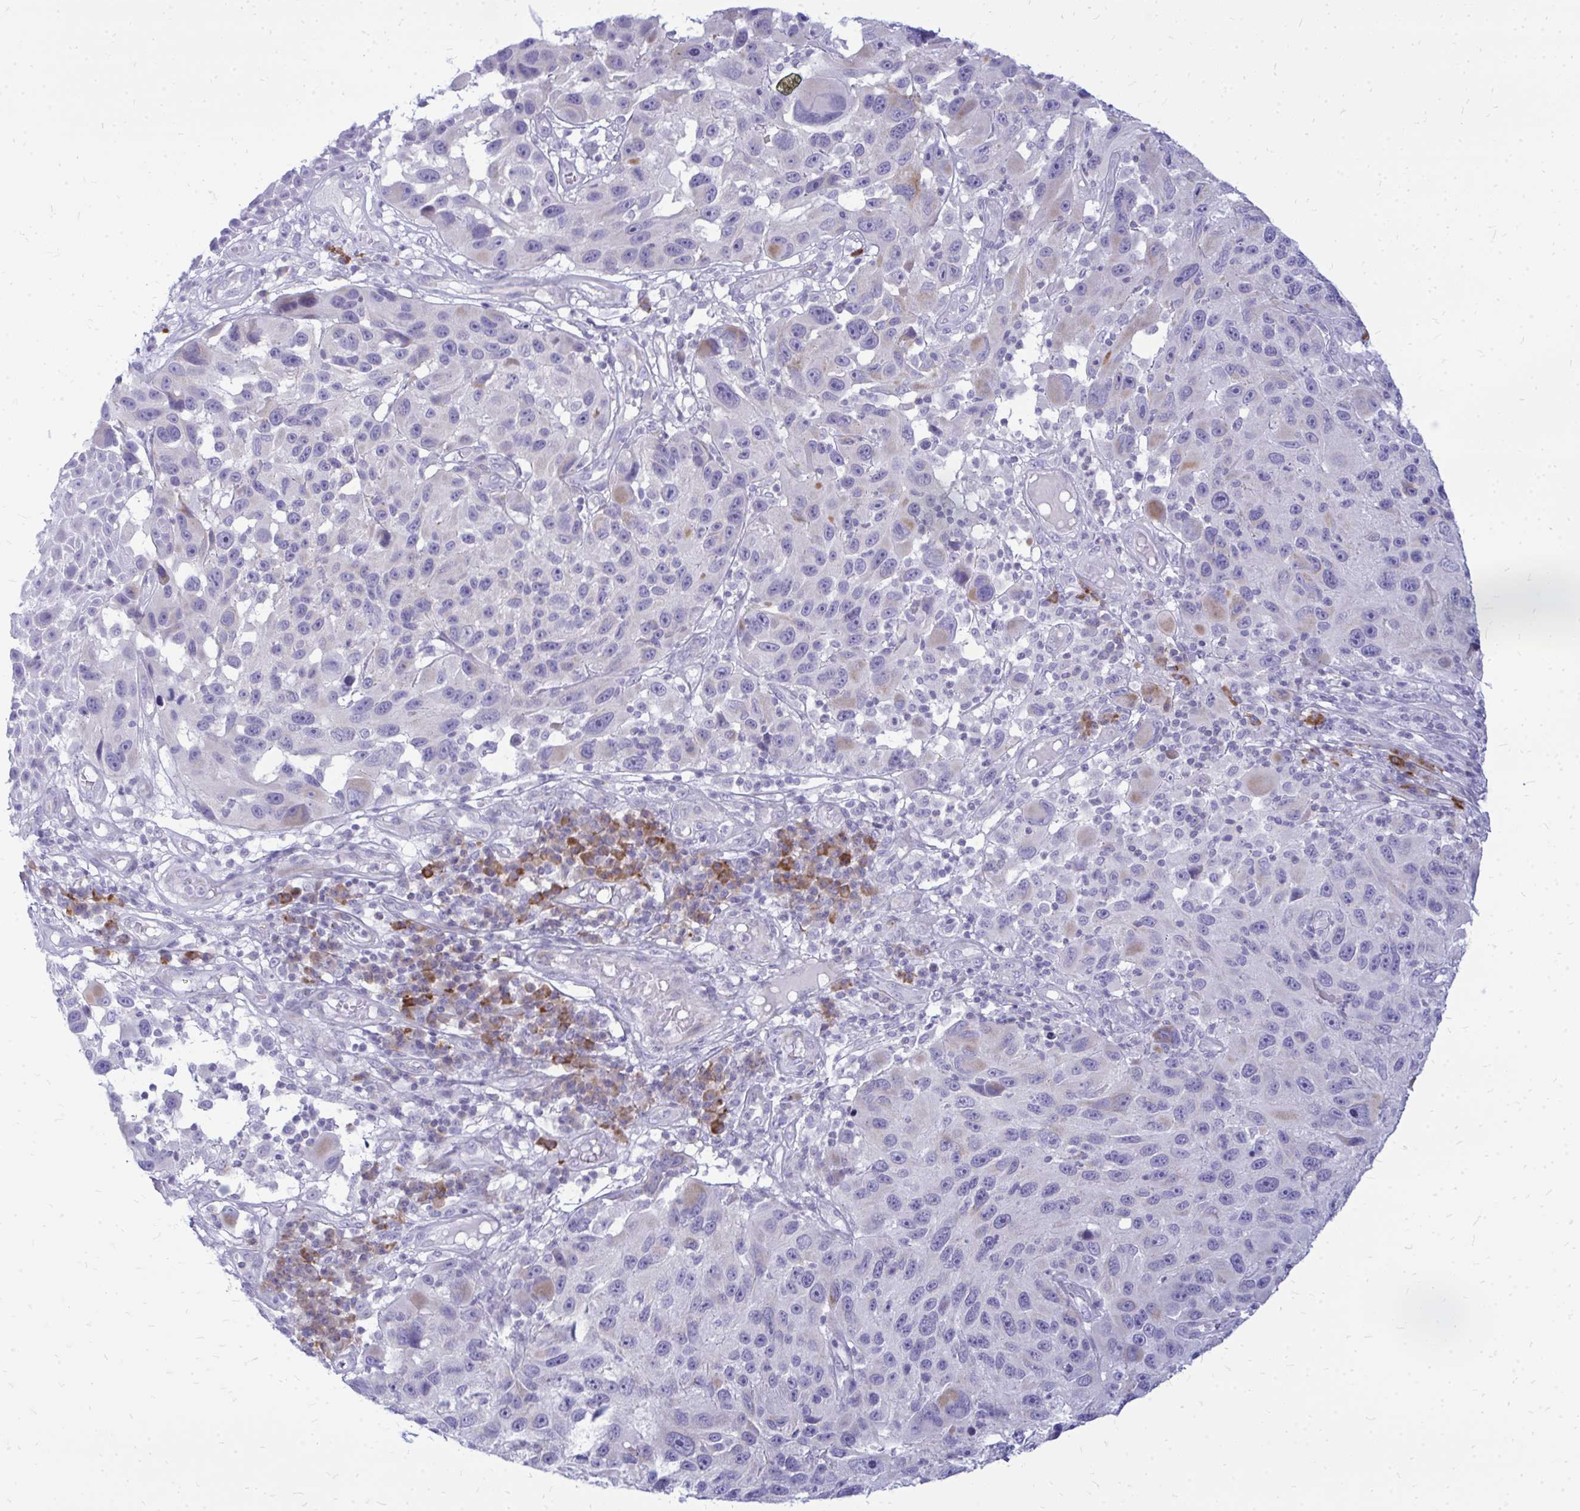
{"staining": {"intensity": "negative", "quantity": "none", "location": "none"}, "tissue": "melanoma", "cell_type": "Tumor cells", "image_type": "cancer", "snomed": [{"axis": "morphology", "description": "Malignant melanoma, NOS"}, {"axis": "topography", "description": "Skin"}], "caption": "There is no significant staining in tumor cells of malignant melanoma.", "gene": "TSPEAR", "patient": {"sex": "male", "age": 53}}